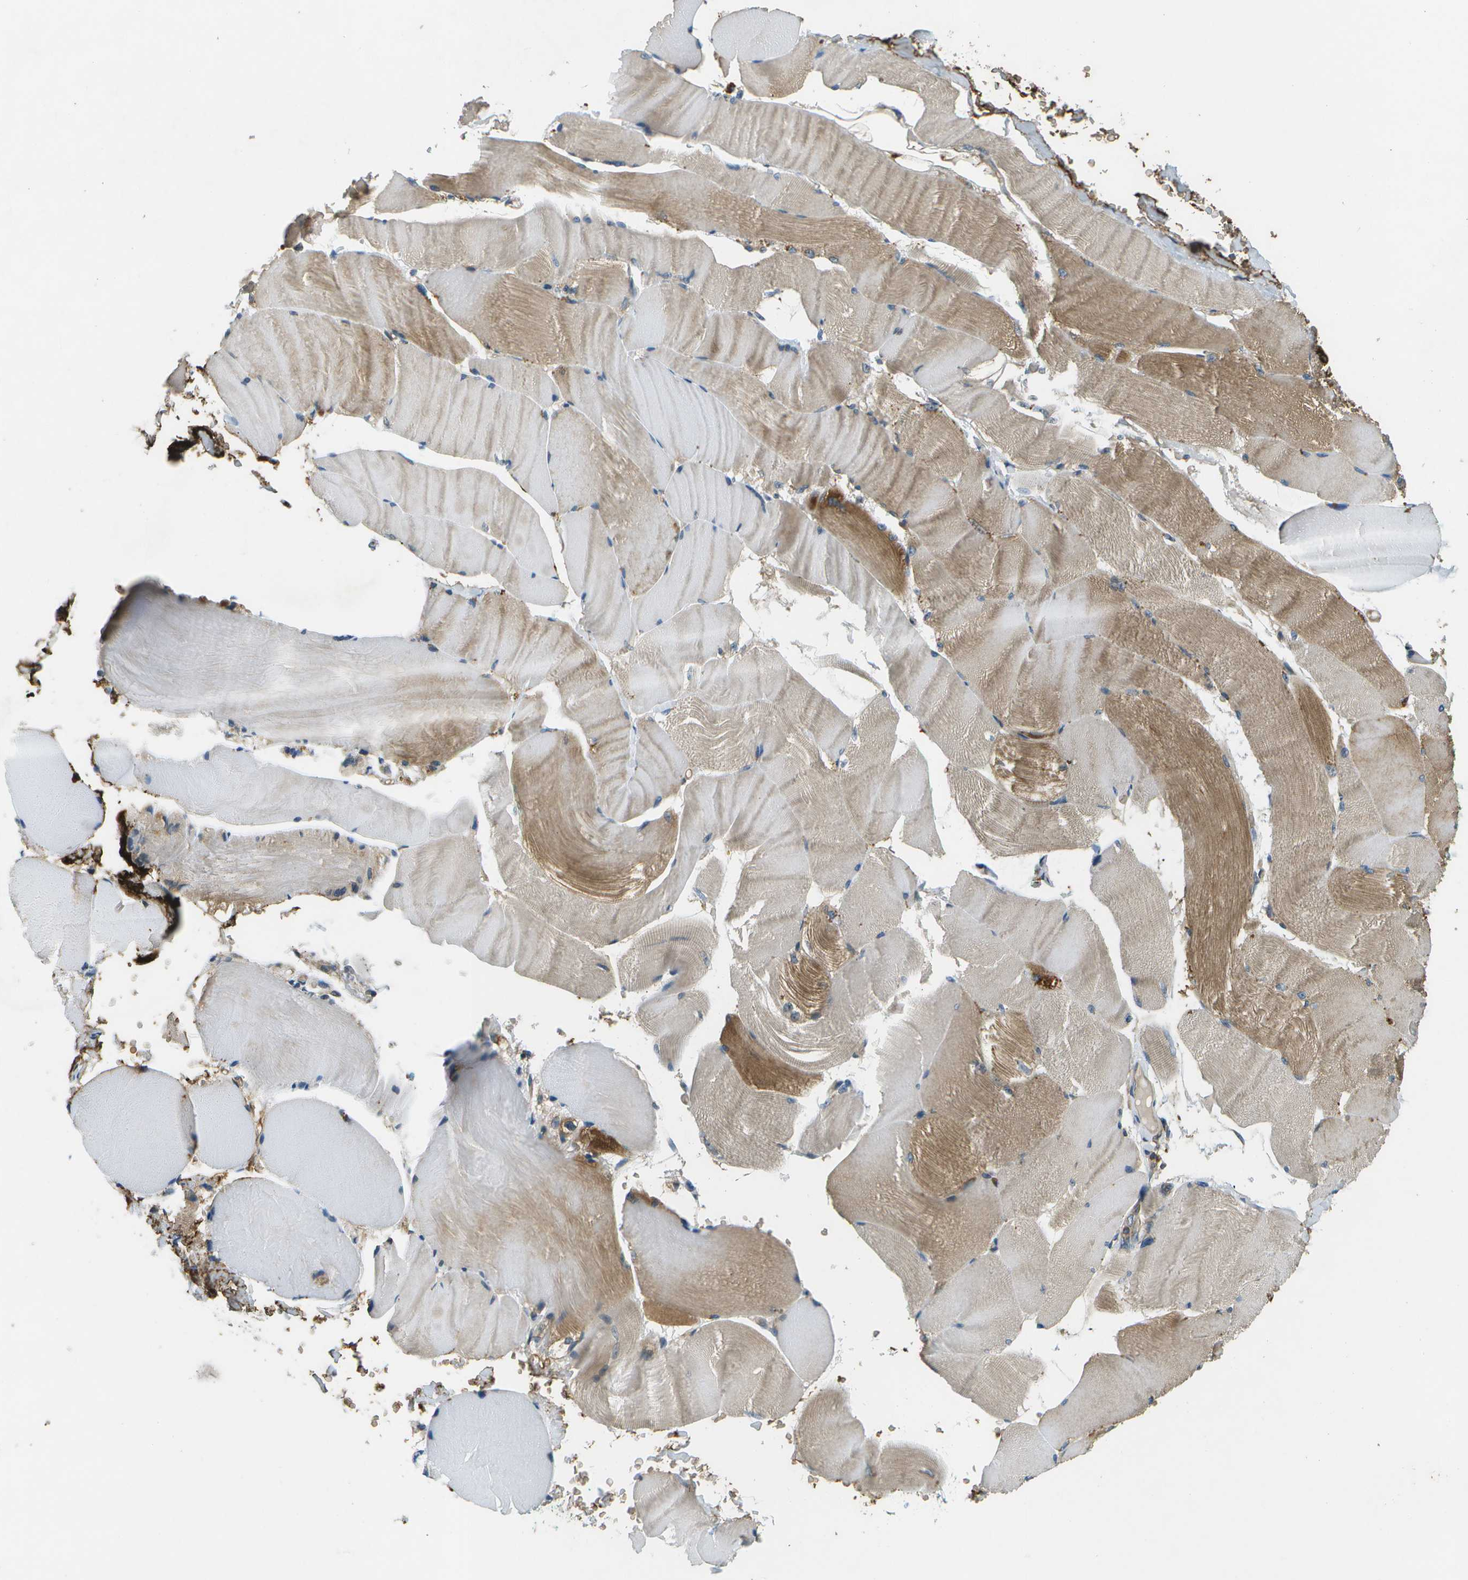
{"staining": {"intensity": "moderate", "quantity": "25%-75%", "location": "cytoplasmic/membranous"}, "tissue": "skeletal muscle", "cell_type": "Myocytes", "image_type": "normal", "snomed": [{"axis": "morphology", "description": "Normal tissue, NOS"}, {"axis": "topography", "description": "Skin"}, {"axis": "topography", "description": "Skeletal muscle"}], "caption": "Myocytes display moderate cytoplasmic/membranous expression in approximately 25%-75% of cells in normal skeletal muscle. (Brightfield microscopy of DAB IHC at high magnification).", "gene": "CTIF", "patient": {"sex": "male", "age": 83}}